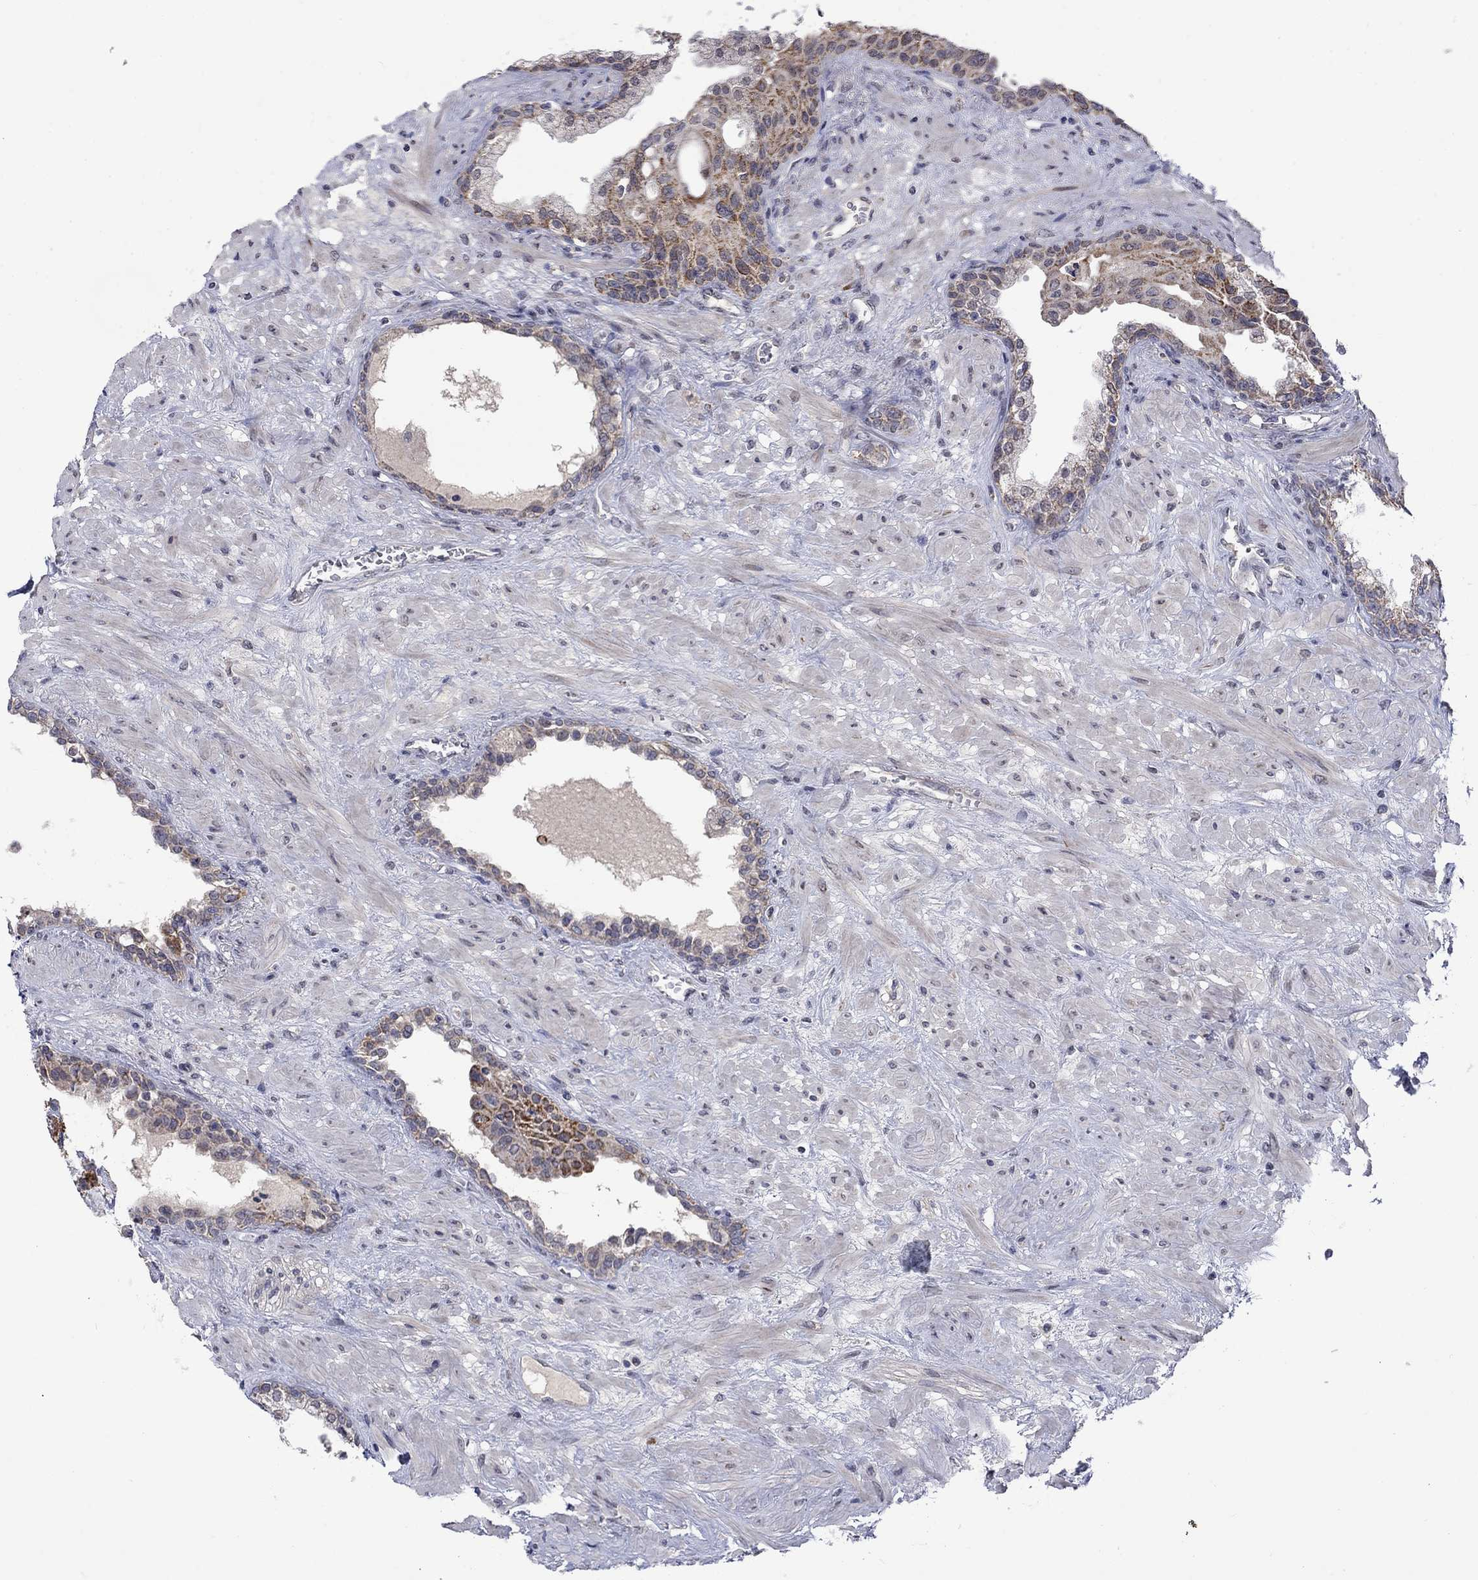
{"staining": {"intensity": "moderate", "quantity": "<25%", "location": "cytoplasmic/membranous"}, "tissue": "prostate", "cell_type": "Glandular cells", "image_type": "normal", "snomed": [{"axis": "morphology", "description": "Normal tissue, NOS"}, {"axis": "topography", "description": "Prostate"}], "caption": "The immunohistochemical stain labels moderate cytoplasmic/membranous positivity in glandular cells of normal prostate. The staining is performed using DAB brown chromogen to label protein expression. The nuclei are counter-stained blue using hematoxylin.", "gene": "KCNJ16", "patient": {"sex": "male", "age": 63}}